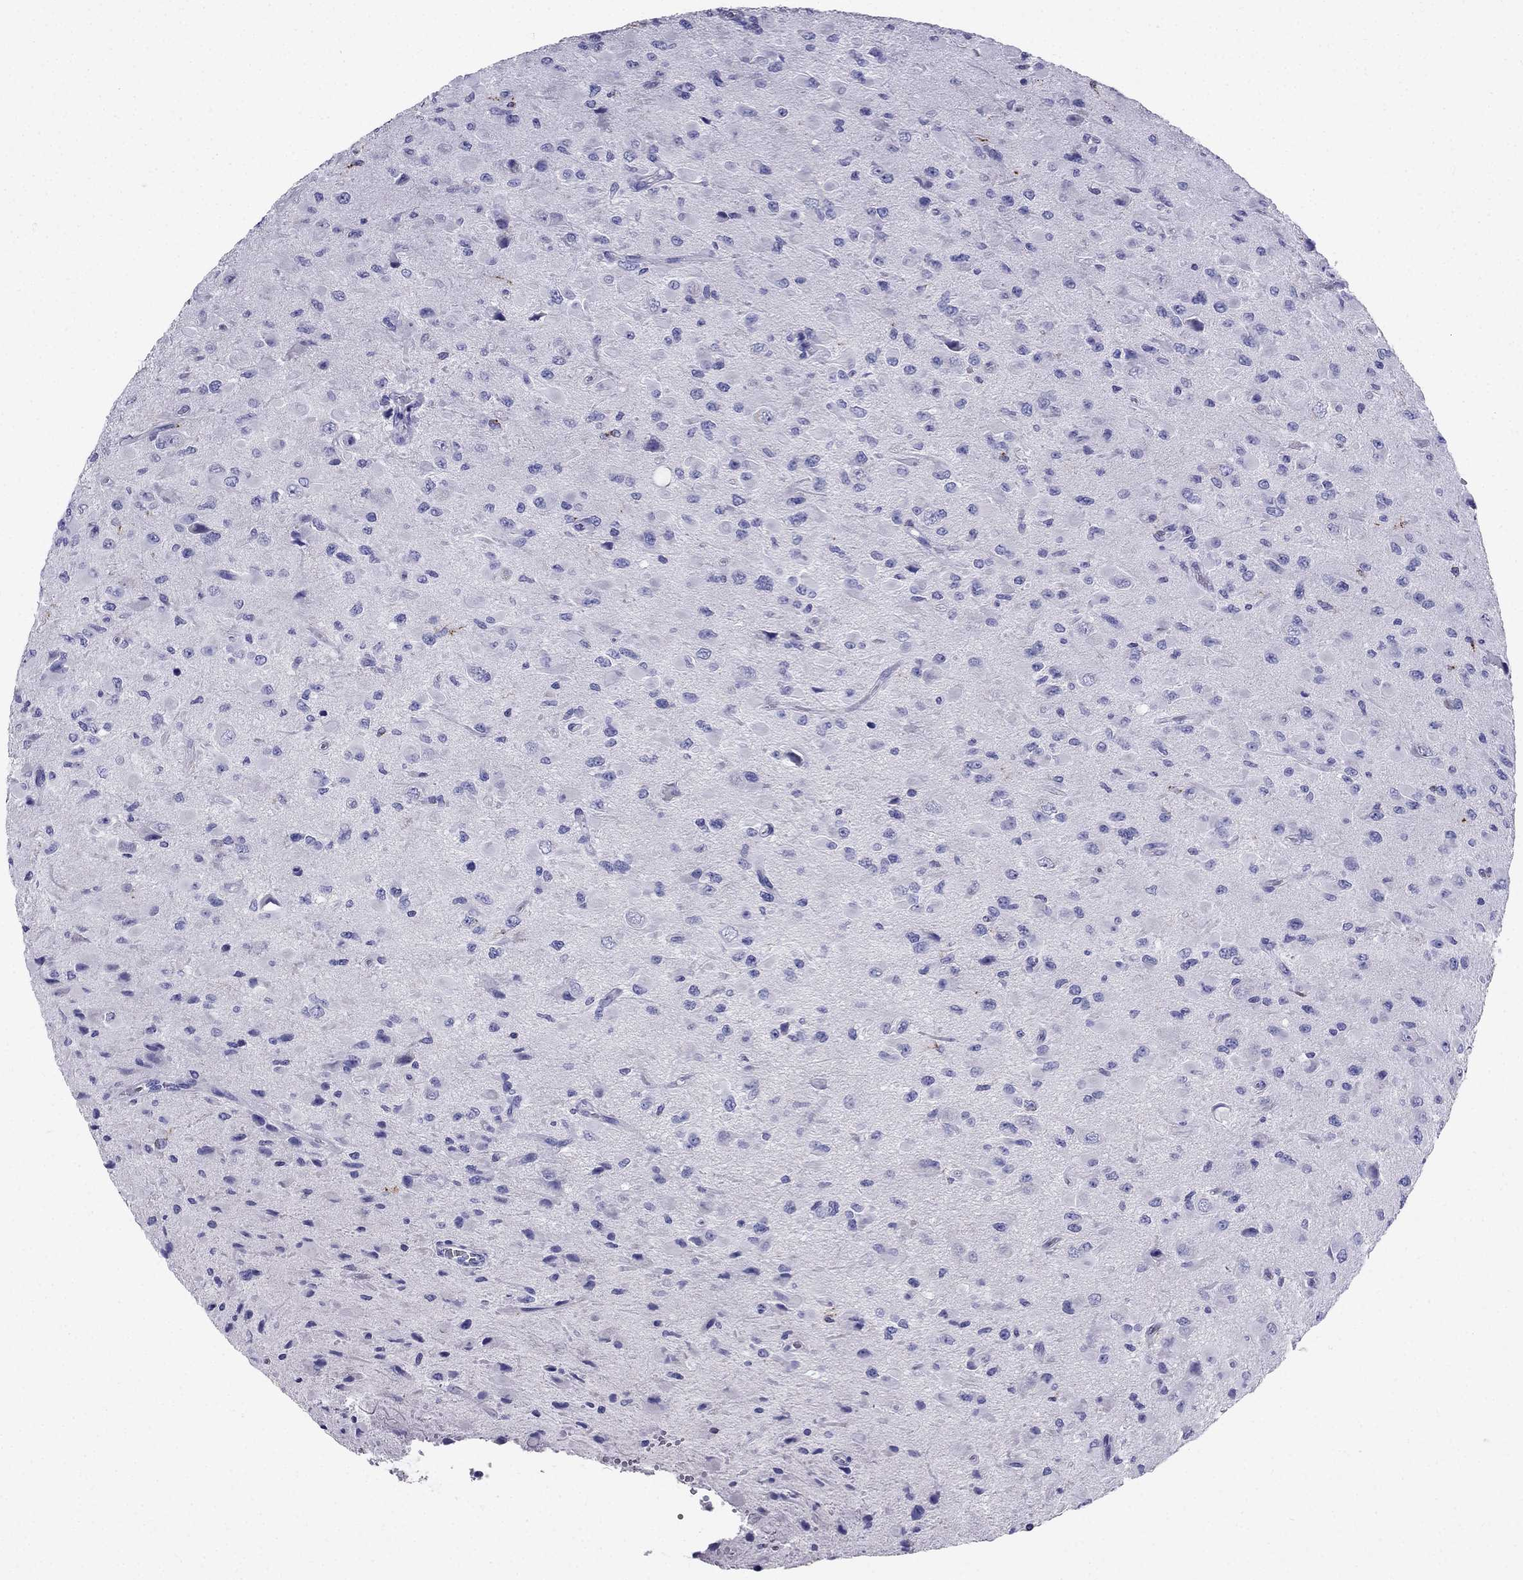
{"staining": {"intensity": "negative", "quantity": "none", "location": "none"}, "tissue": "glioma", "cell_type": "Tumor cells", "image_type": "cancer", "snomed": [{"axis": "morphology", "description": "Glioma, malignant, High grade"}, {"axis": "topography", "description": "Cerebral cortex"}], "caption": "DAB immunohistochemical staining of human glioma displays no significant expression in tumor cells. Brightfield microscopy of immunohistochemistry (IHC) stained with DAB (3,3'-diaminobenzidine) (brown) and hematoxylin (blue), captured at high magnification.", "gene": "PTH", "patient": {"sex": "male", "age": 35}}